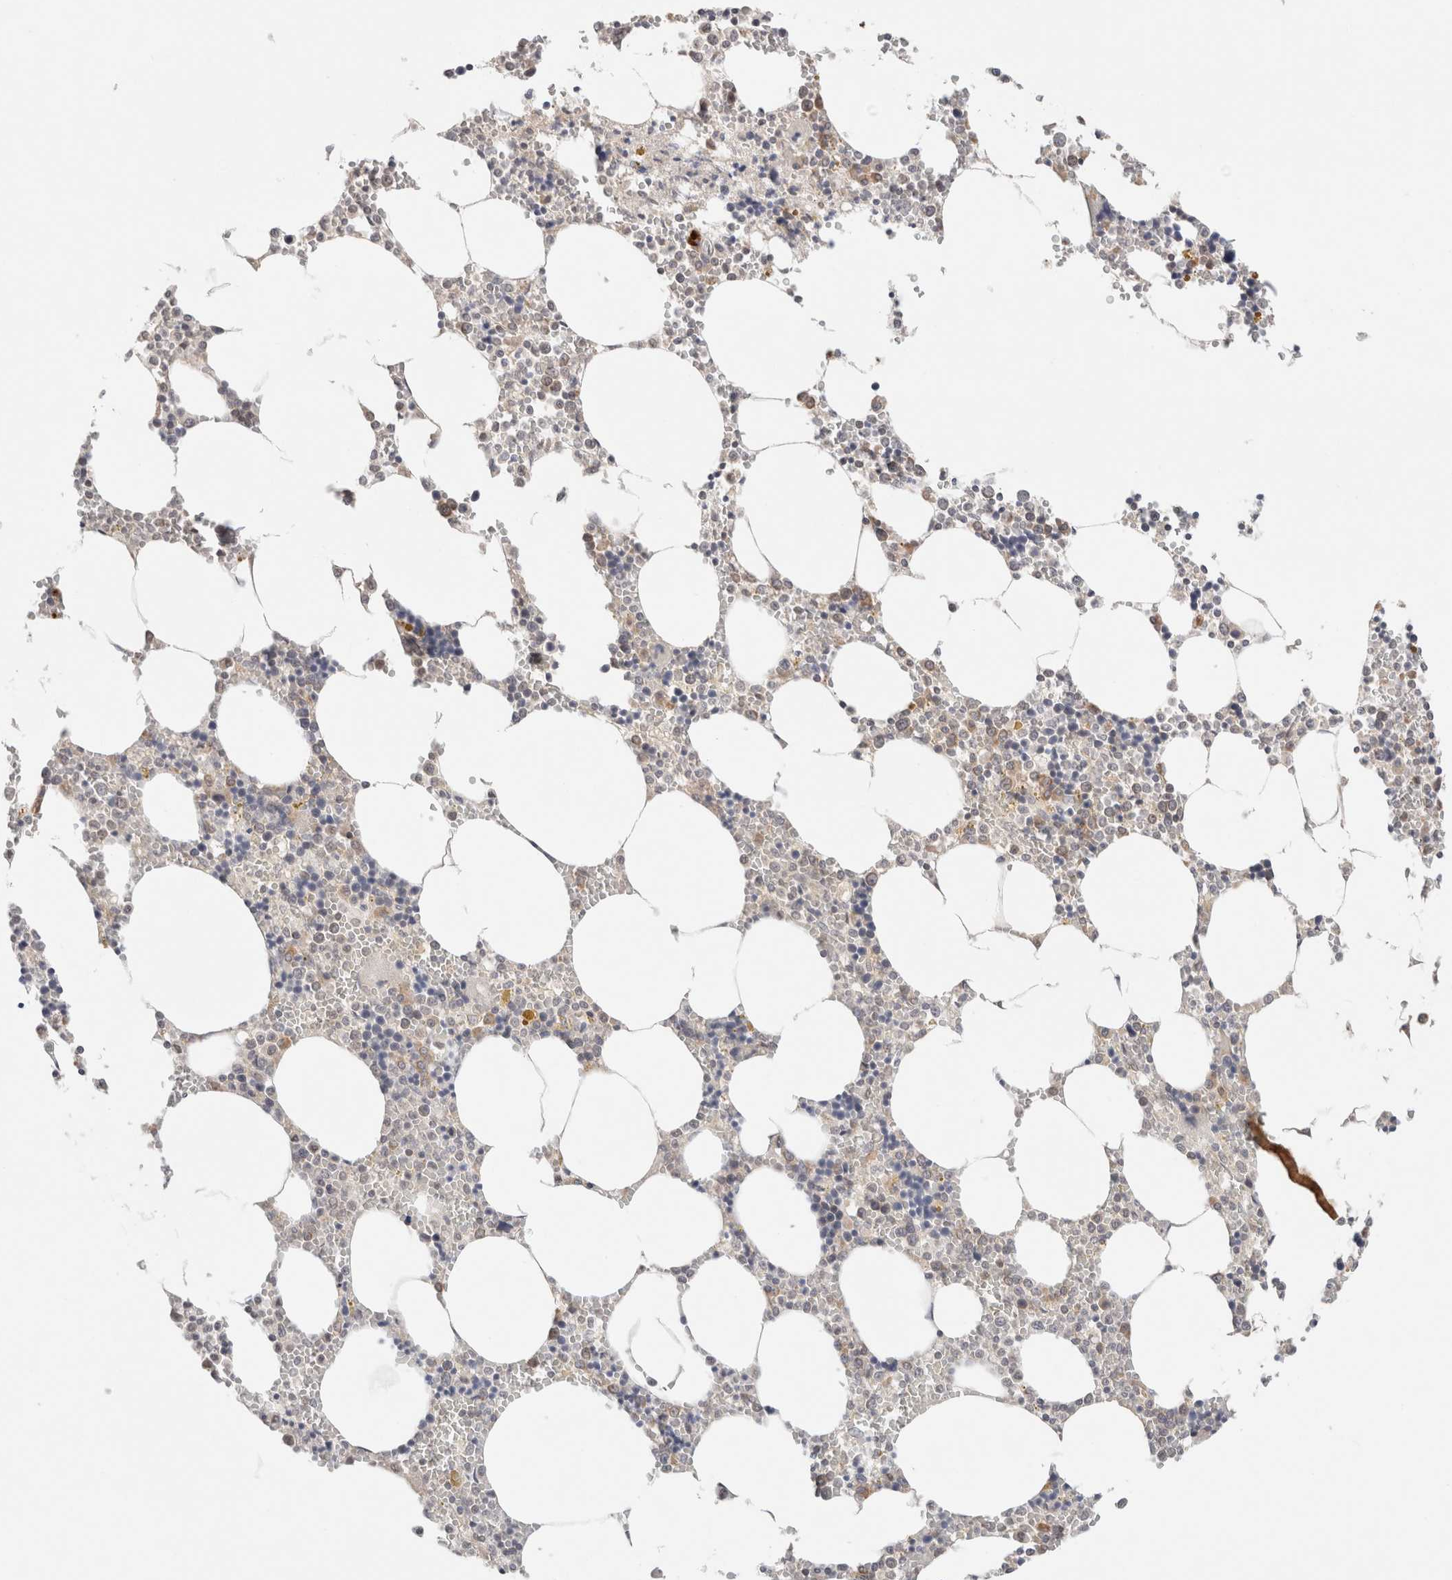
{"staining": {"intensity": "weak", "quantity": "<25%", "location": "cytoplasmic/membranous"}, "tissue": "bone marrow", "cell_type": "Hematopoietic cells", "image_type": "normal", "snomed": [{"axis": "morphology", "description": "Normal tissue, NOS"}, {"axis": "topography", "description": "Bone marrow"}], "caption": "Human bone marrow stained for a protein using immunohistochemistry reveals no staining in hematopoietic cells.", "gene": "ERI3", "patient": {"sex": "male", "age": 70}}